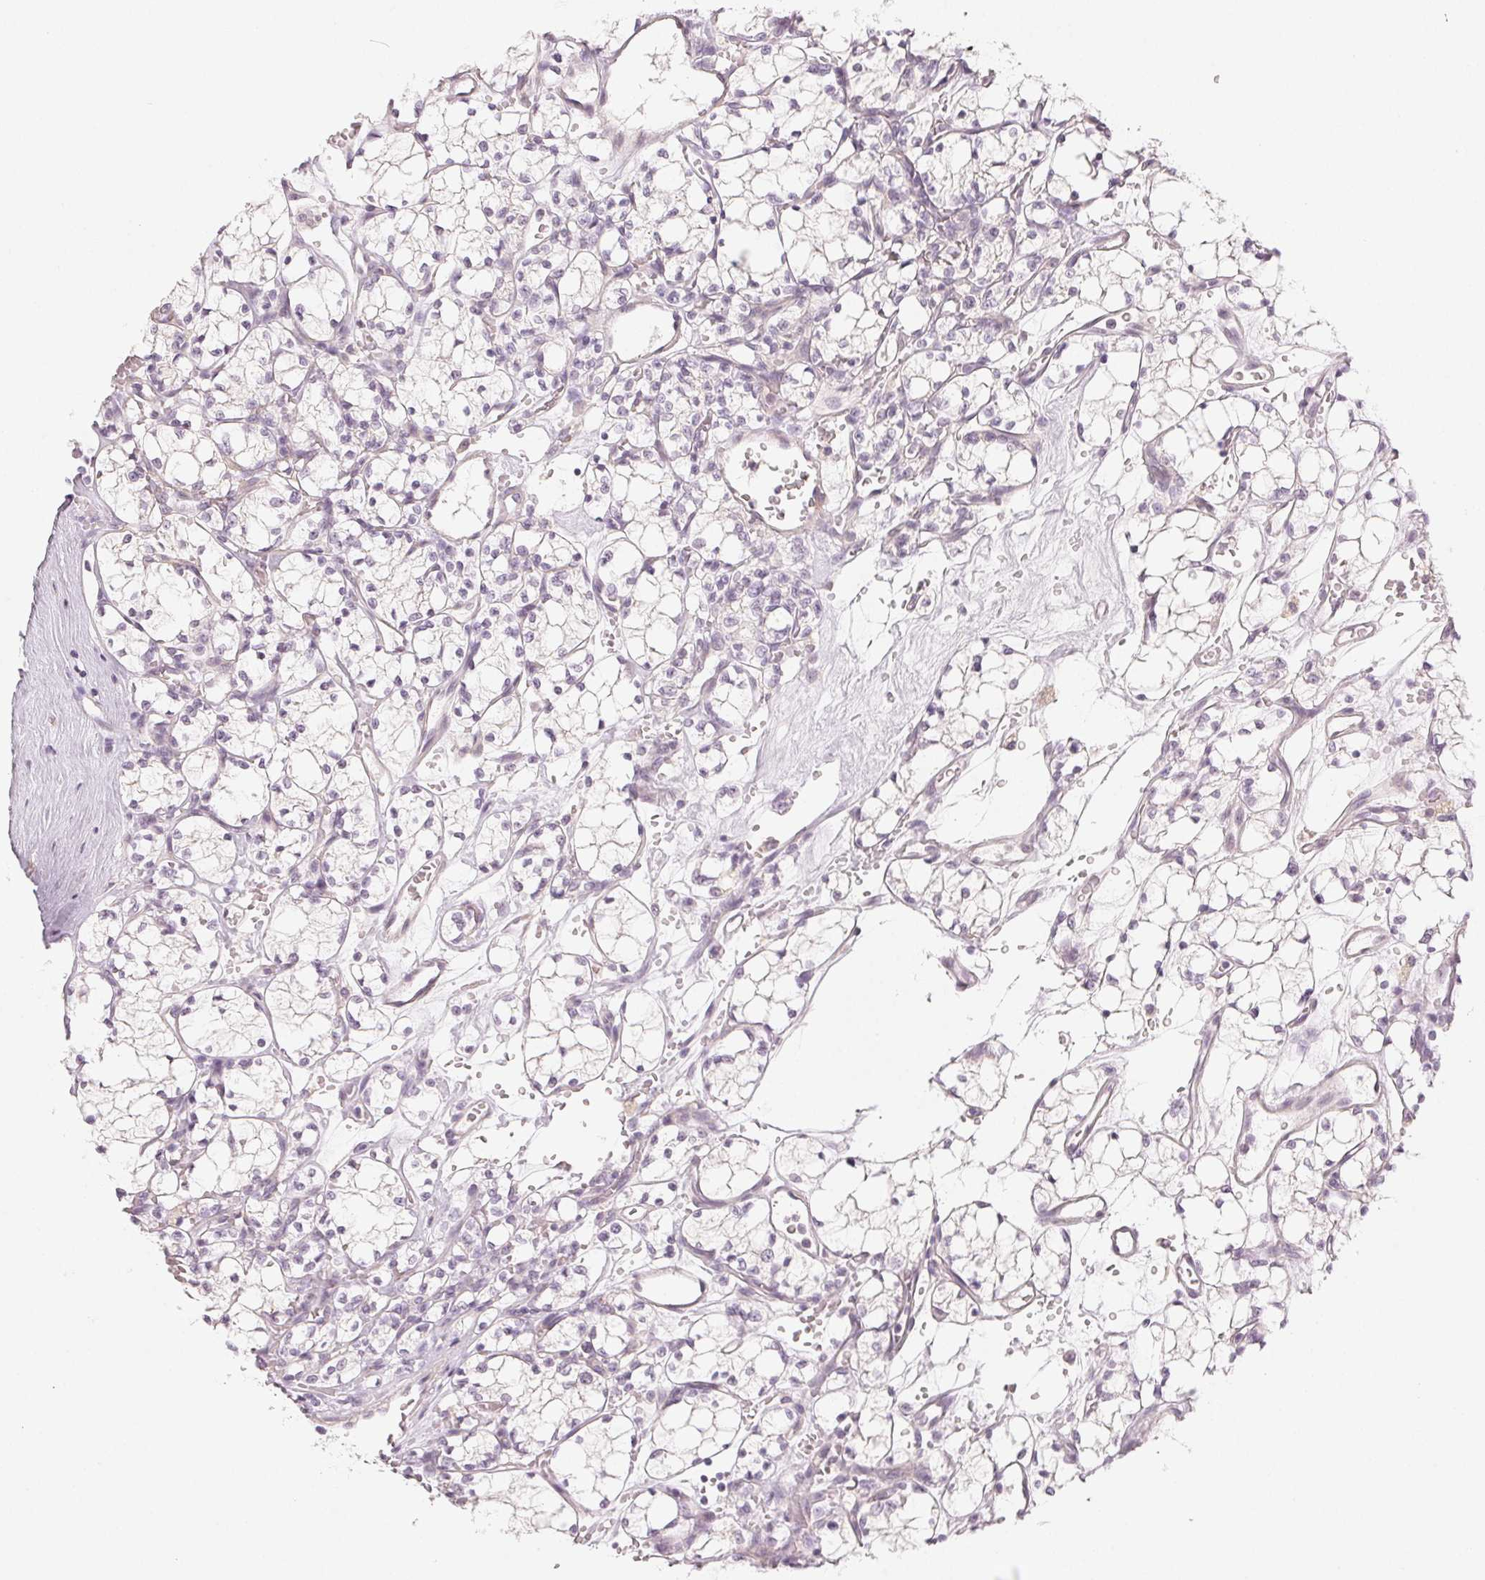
{"staining": {"intensity": "negative", "quantity": "none", "location": "none"}, "tissue": "renal cancer", "cell_type": "Tumor cells", "image_type": "cancer", "snomed": [{"axis": "morphology", "description": "Adenocarcinoma, NOS"}, {"axis": "topography", "description": "Kidney"}], "caption": "A histopathology image of renal cancer stained for a protein shows no brown staining in tumor cells. Brightfield microscopy of immunohistochemistry (IHC) stained with DAB (brown) and hematoxylin (blue), captured at high magnification.", "gene": "MAP1LC3A", "patient": {"sex": "female", "age": 69}}